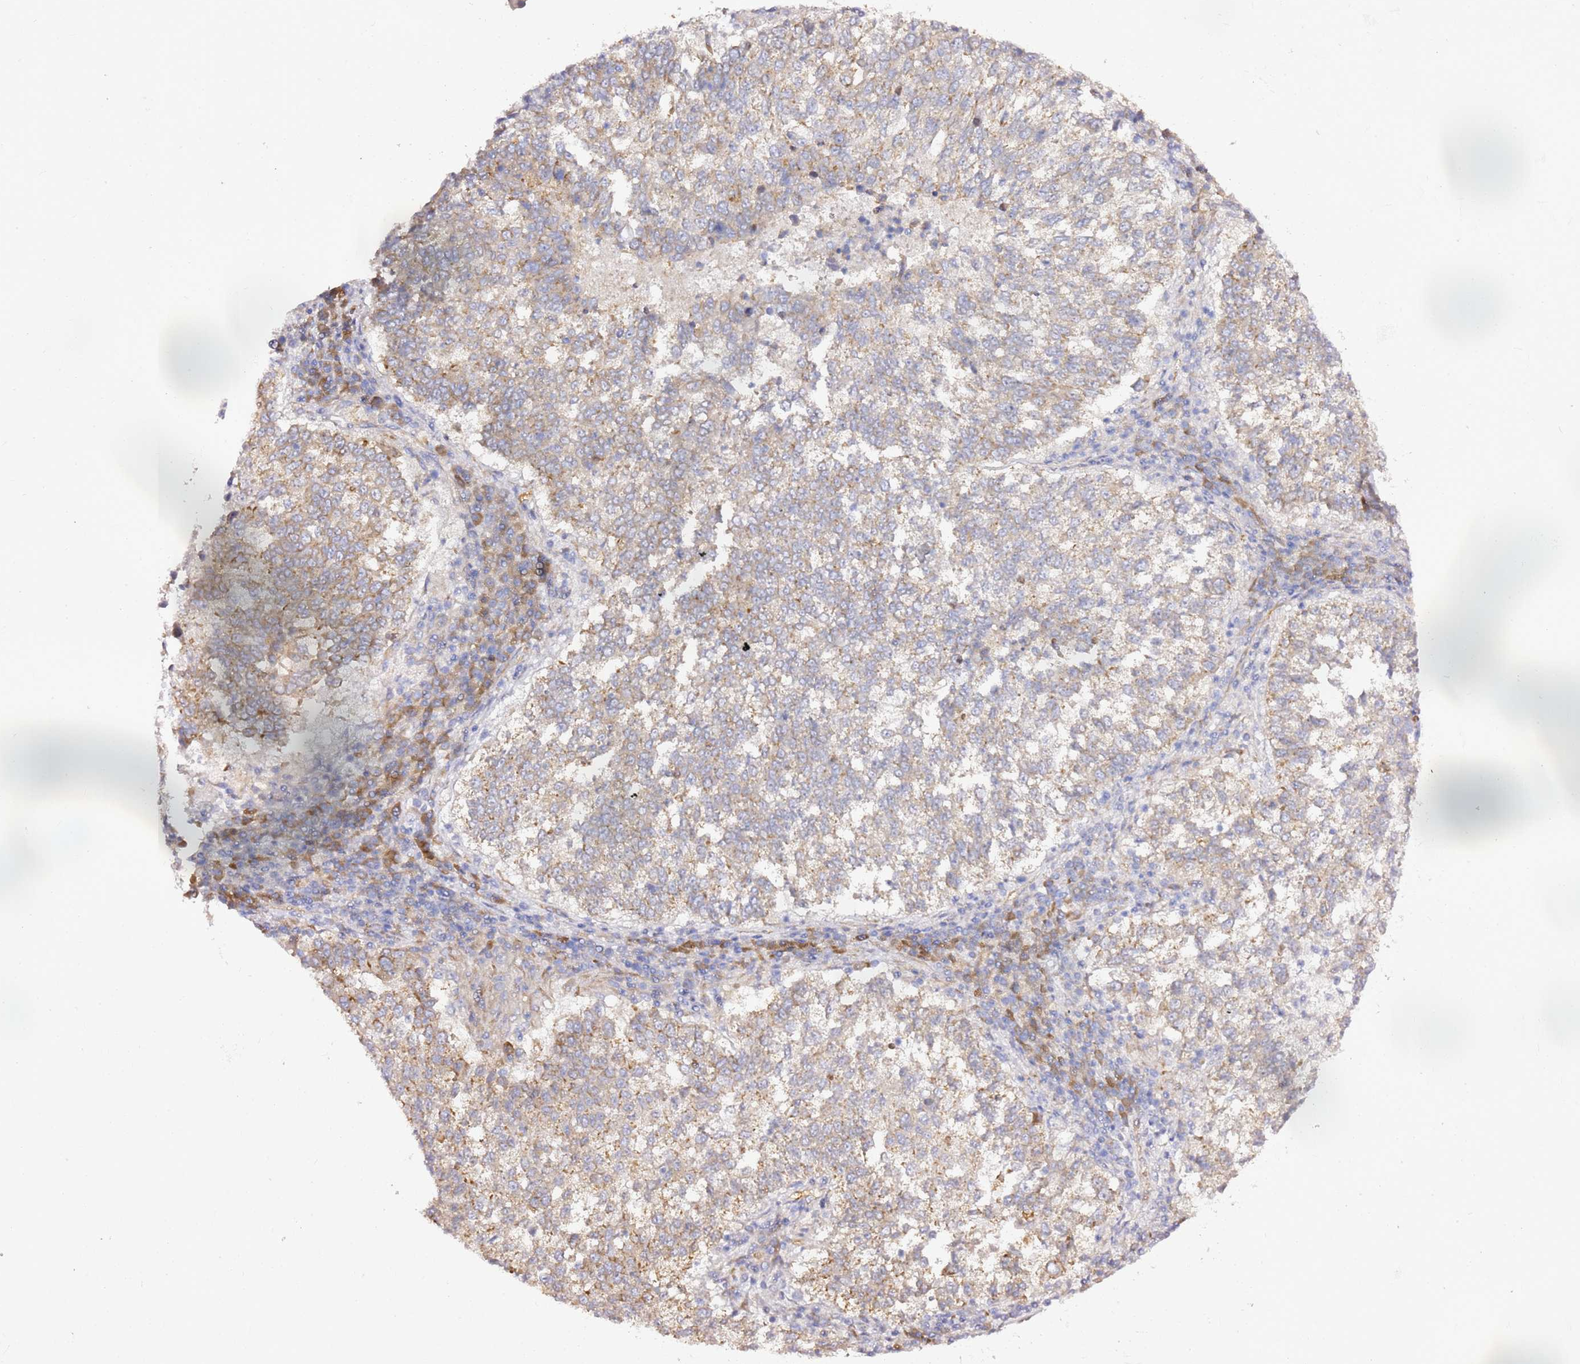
{"staining": {"intensity": "weak", "quantity": ">75%", "location": "cytoplasmic/membranous"}, "tissue": "lung cancer", "cell_type": "Tumor cells", "image_type": "cancer", "snomed": [{"axis": "morphology", "description": "Squamous cell carcinoma, NOS"}, {"axis": "topography", "description": "Lung"}], "caption": "Human lung squamous cell carcinoma stained with a brown dye exhibits weak cytoplasmic/membranous positive staining in about >75% of tumor cells.", "gene": "KIF7", "patient": {"sex": "male", "age": 73}}